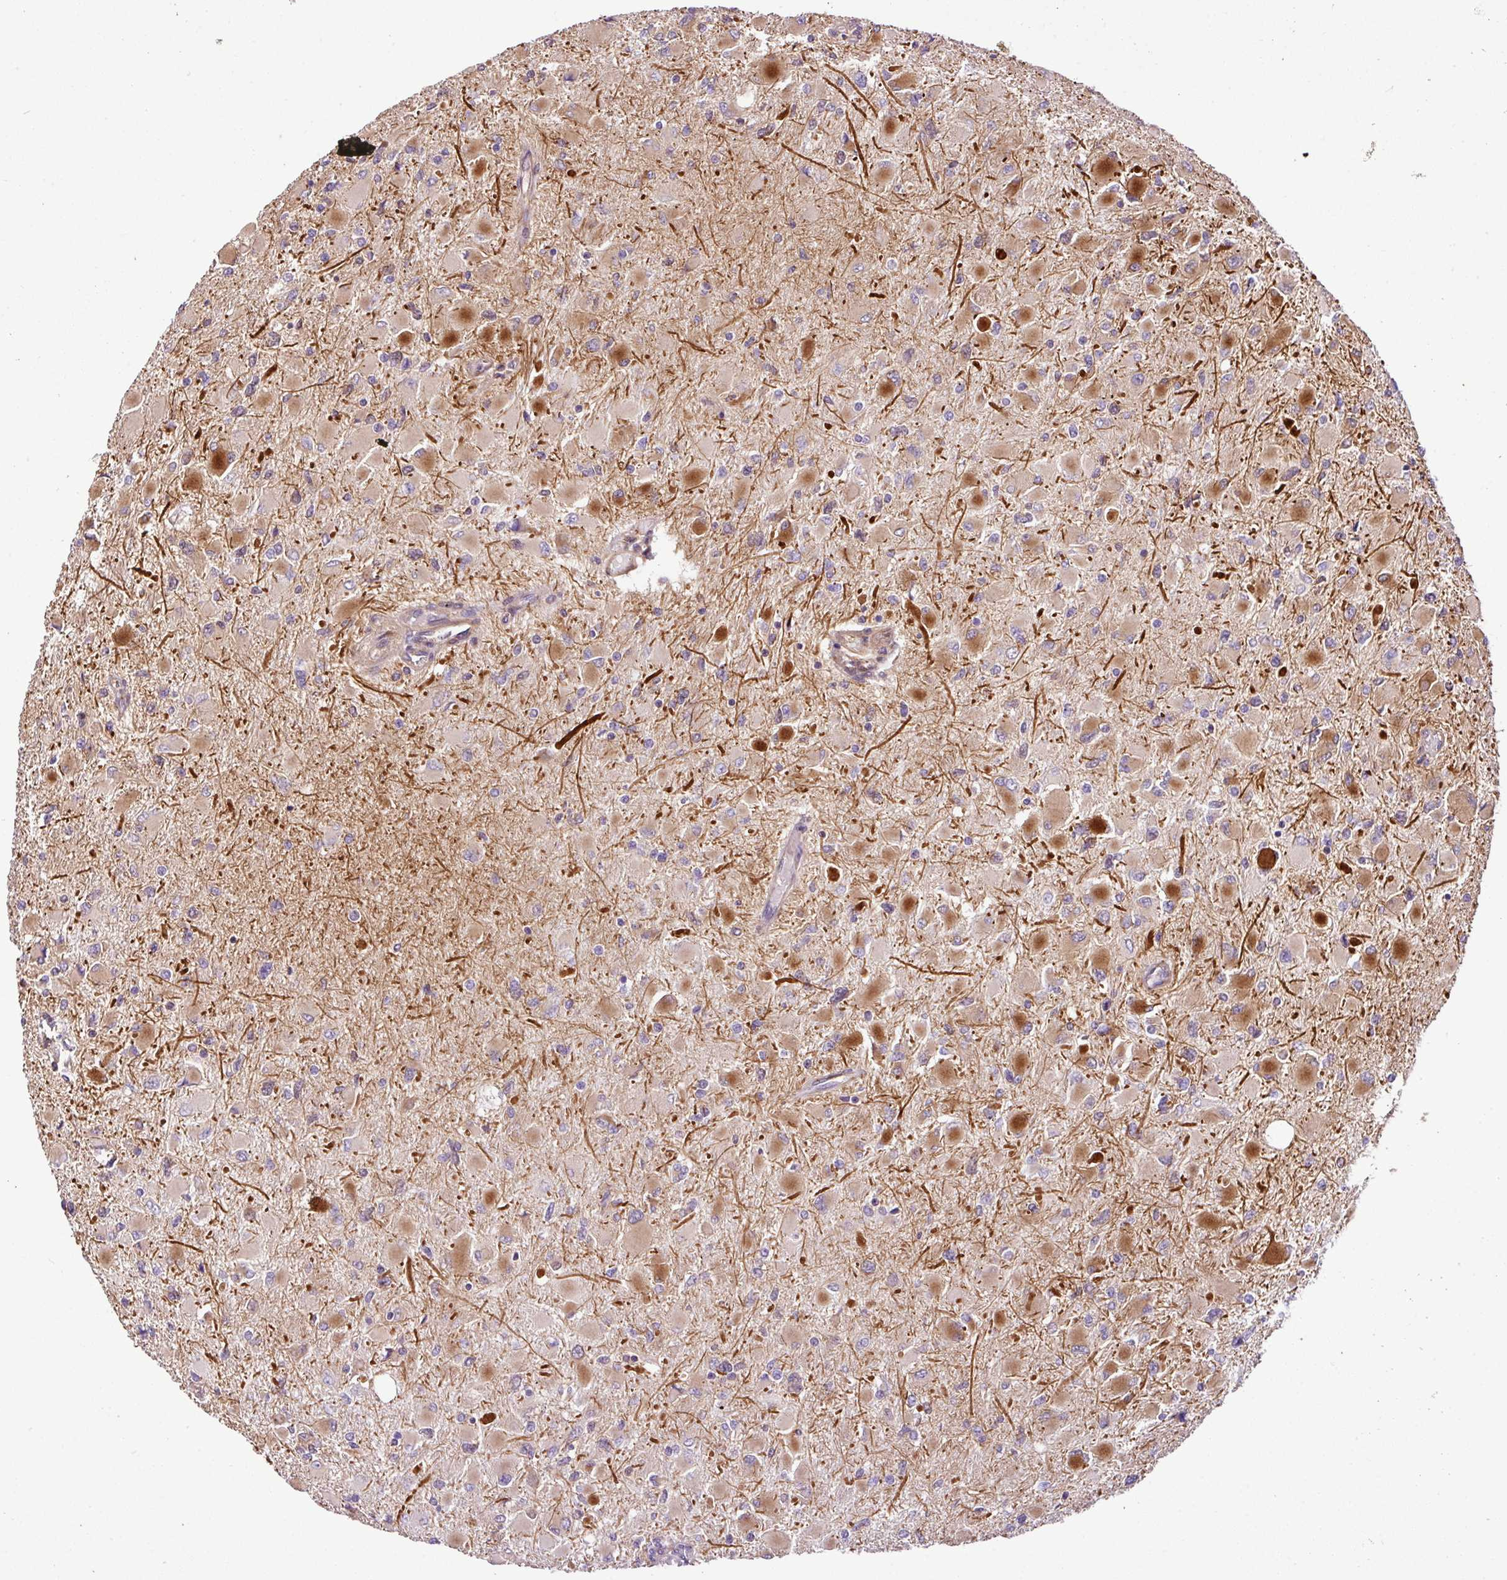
{"staining": {"intensity": "moderate", "quantity": "<25%", "location": "cytoplasmic/membranous"}, "tissue": "glioma", "cell_type": "Tumor cells", "image_type": "cancer", "snomed": [{"axis": "morphology", "description": "Glioma, malignant, High grade"}, {"axis": "topography", "description": "Cerebral cortex"}], "caption": "The micrograph exhibits staining of glioma, revealing moderate cytoplasmic/membranous protein expression (brown color) within tumor cells.", "gene": "DLGAP4", "patient": {"sex": "female", "age": 36}}